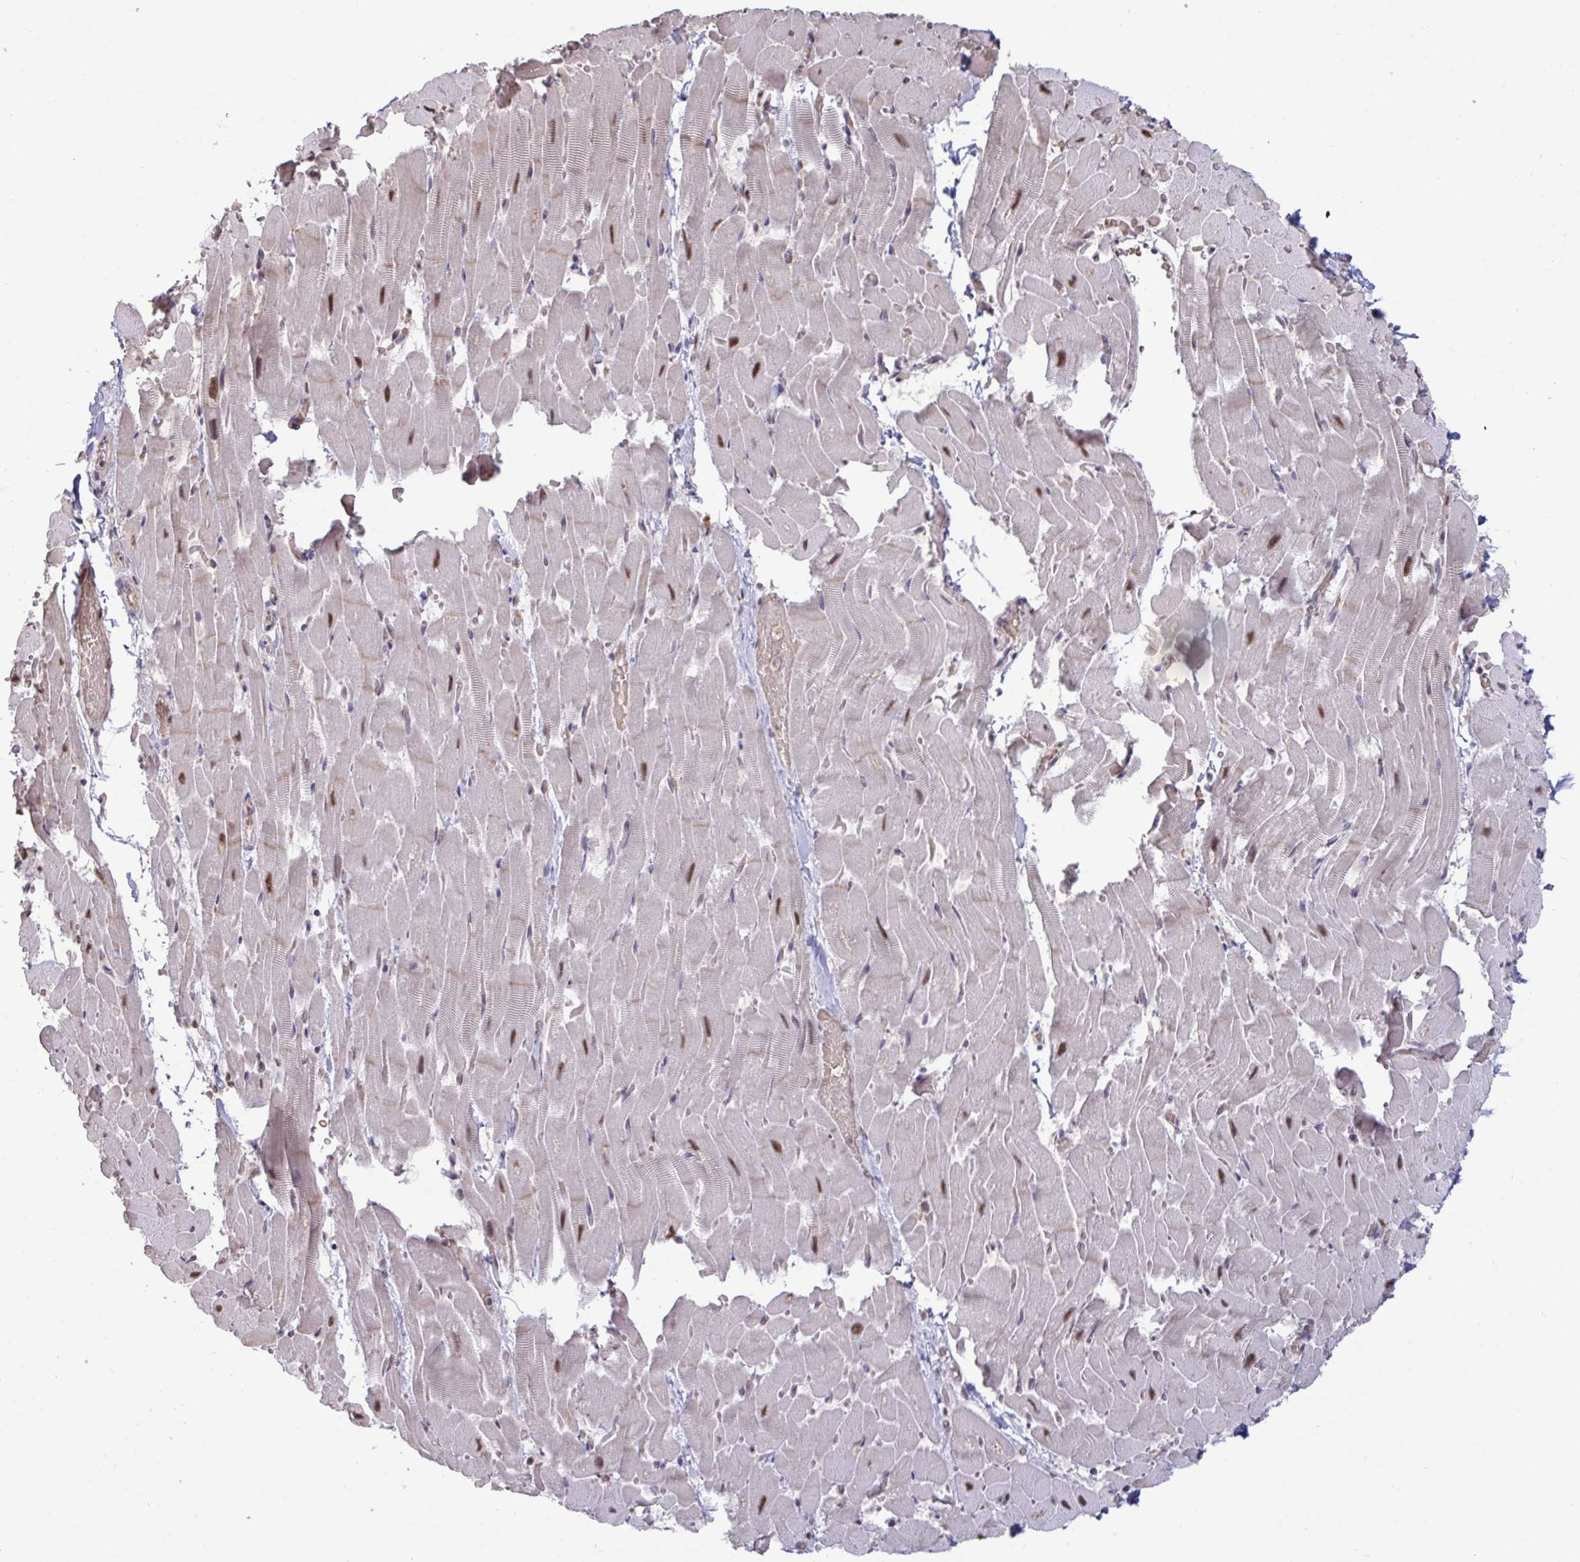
{"staining": {"intensity": "moderate", "quantity": "25%-75%", "location": "nuclear"}, "tissue": "heart muscle", "cell_type": "Cardiomyocytes", "image_type": "normal", "snomed": [{"axis": "morphology", "description": "Normal tissue, NOS"}, {"axis": "topography", "description": "Heart"}], "caption": "A medium amount of moderate nuclear staining is present in about 25%-75% of cardiomyocytes in unremarkable heart muscle. (IHC, brightfield microscopy, high magnification).", "gene": "PUF60", "patient": {"sex": "male", "age": 37}}